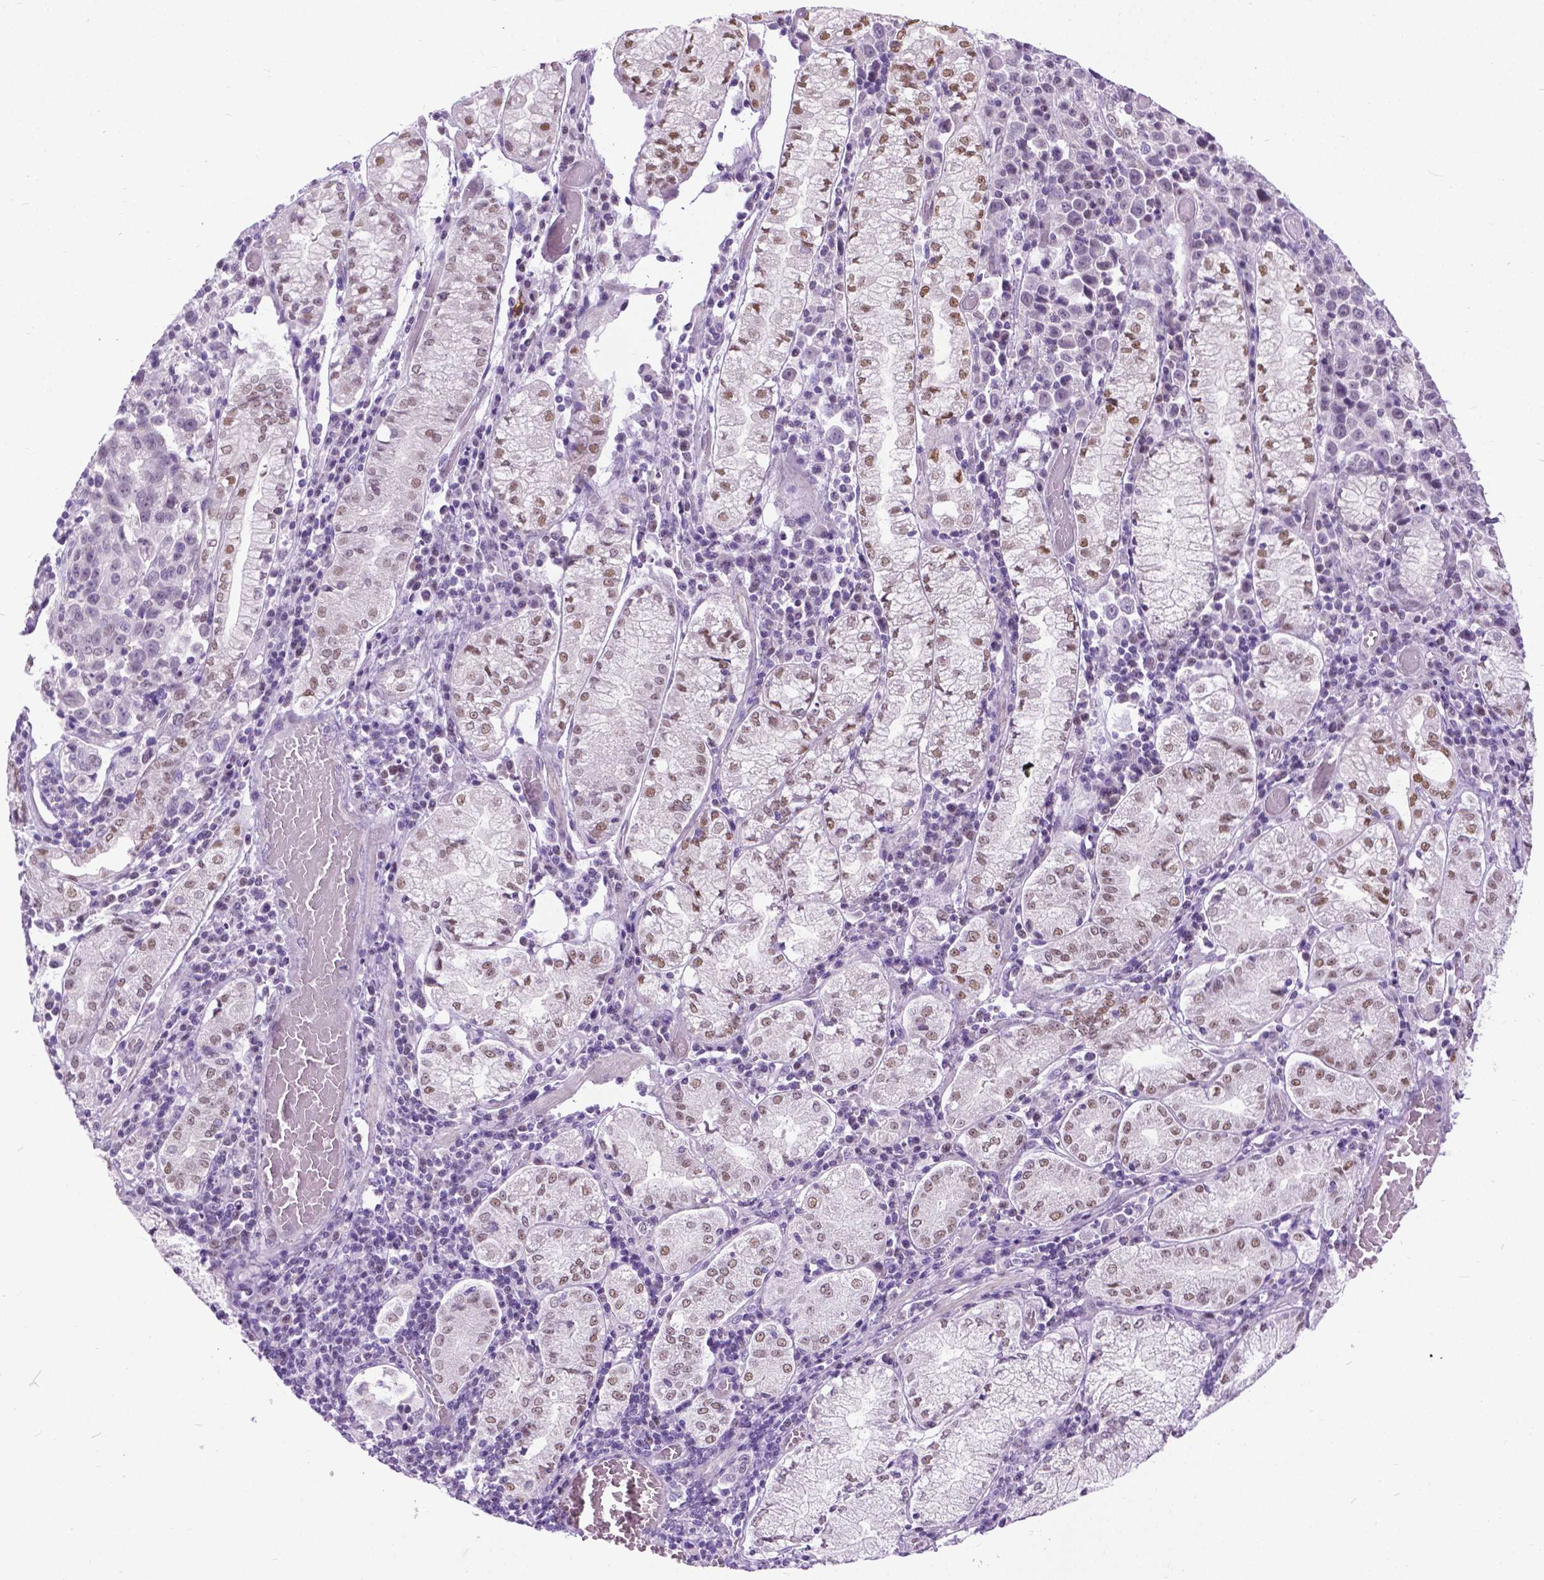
{"staining": {"intensity": "negative", "quantity": "none", "location": "none"}, "tissue": "stomach cancer", "cell_type": "Tumor cells", "image_type": "cancer", "snomed": [{"axis": "morphology", "description": "Adenocarcinoma, NOS"}, {"axis": "topography", "description": "Stomach"}], "caption": "Tumor cells show no significant protein positivity in adenocarcinoma (stomach).", "gene": "APCDD1L", "patient": {"sex": "male", "age": 93}}